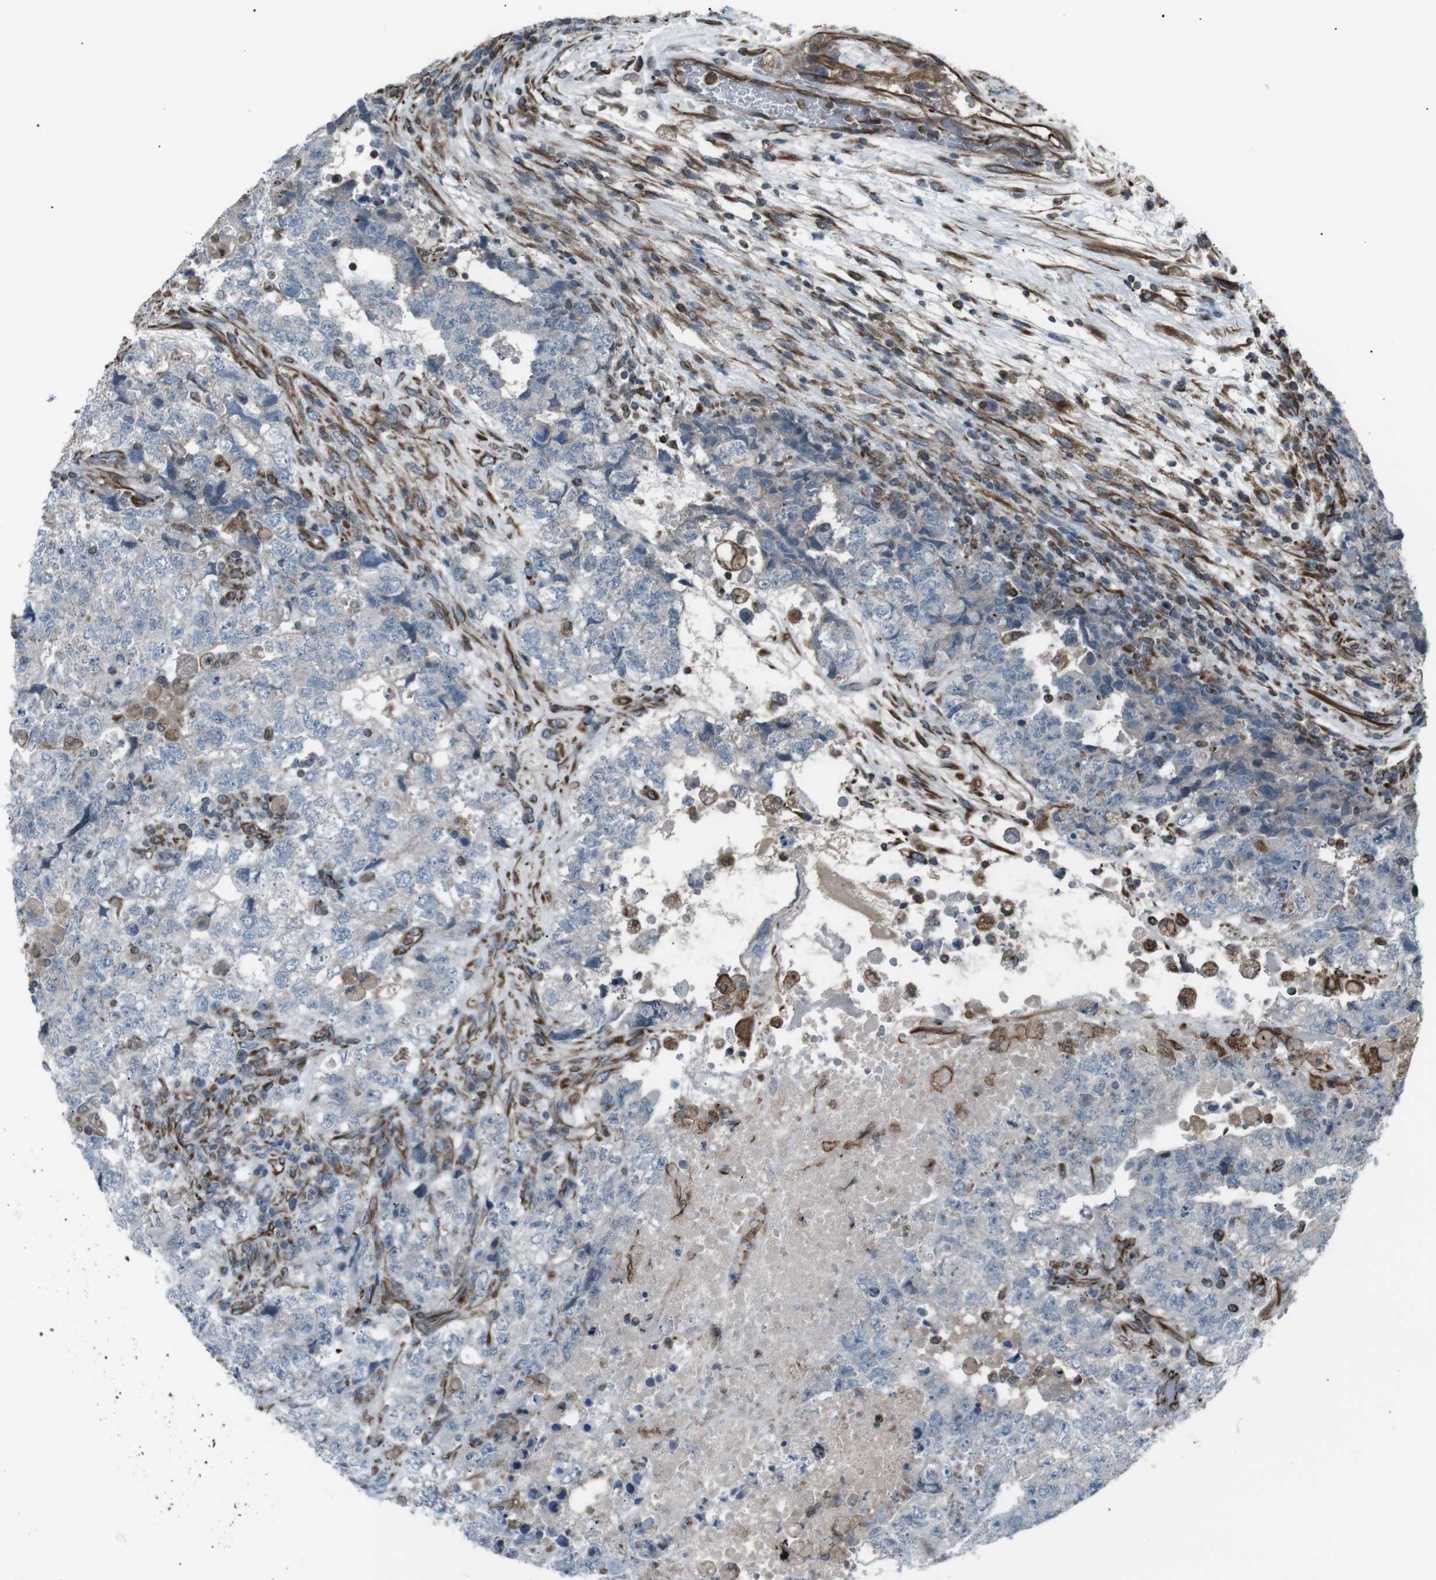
{"staining": {"intensity": "negative", "quantity": "none", "location": "none"}, "tissue": "testis cancer", "cell_type": "Tumor cells", "image_type": "cancer", "snomed": [{"axis": "morphology", "description": "Carcinoma, Embryonal, NOS"}, {"axis": "topography", "description": "Testis"}], "caption": "This is an IHC histopathology image of testis cancer. There is no staining in tumor cells.", "gene": "TMEM141", "patient": {"sex": "male", "age": 36}}